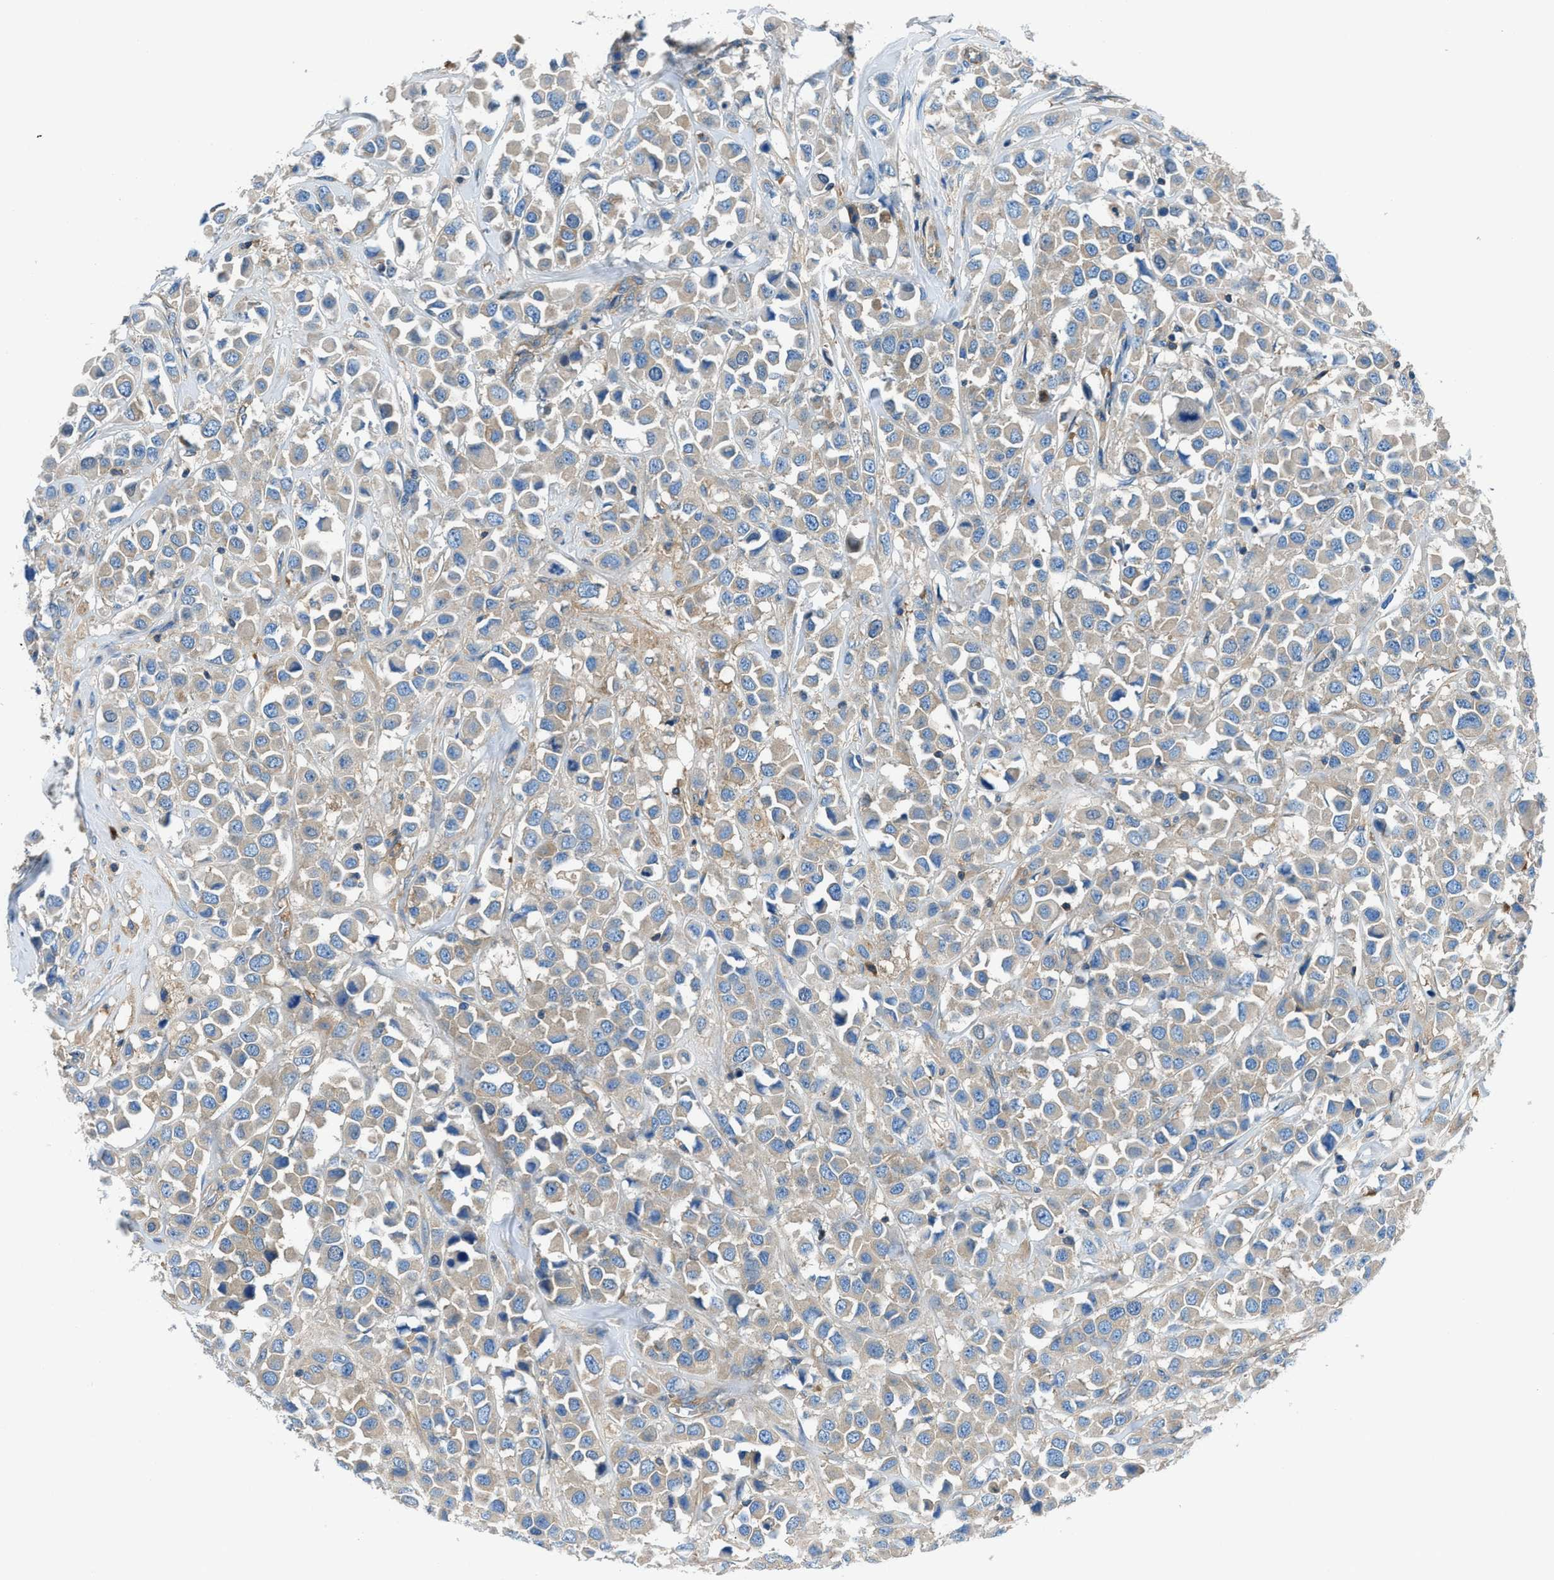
{"staining": {"intensity": "weak", "quantity": "<25%", "location": "cytoplasmic/membranous"}, "tissue": "breast cancer", "cell_type": "Tumor cells", "image_type": "cancer", "snomed": [{"axis": "morphology", "description": "Duct carcinoma"}, {"axis": "topography", "description": "Breast"}], "caption": "The immunohistochemistry (IHC) image has no significant expression in tumor cells of breast invasive ductal carcinoma tissue. The staining is performed using DAB brown chromogen with nuclei counter-stained in using hematoxylin.", "gene": "SARS1", "patient": {"sex": "female", "age": 61}}